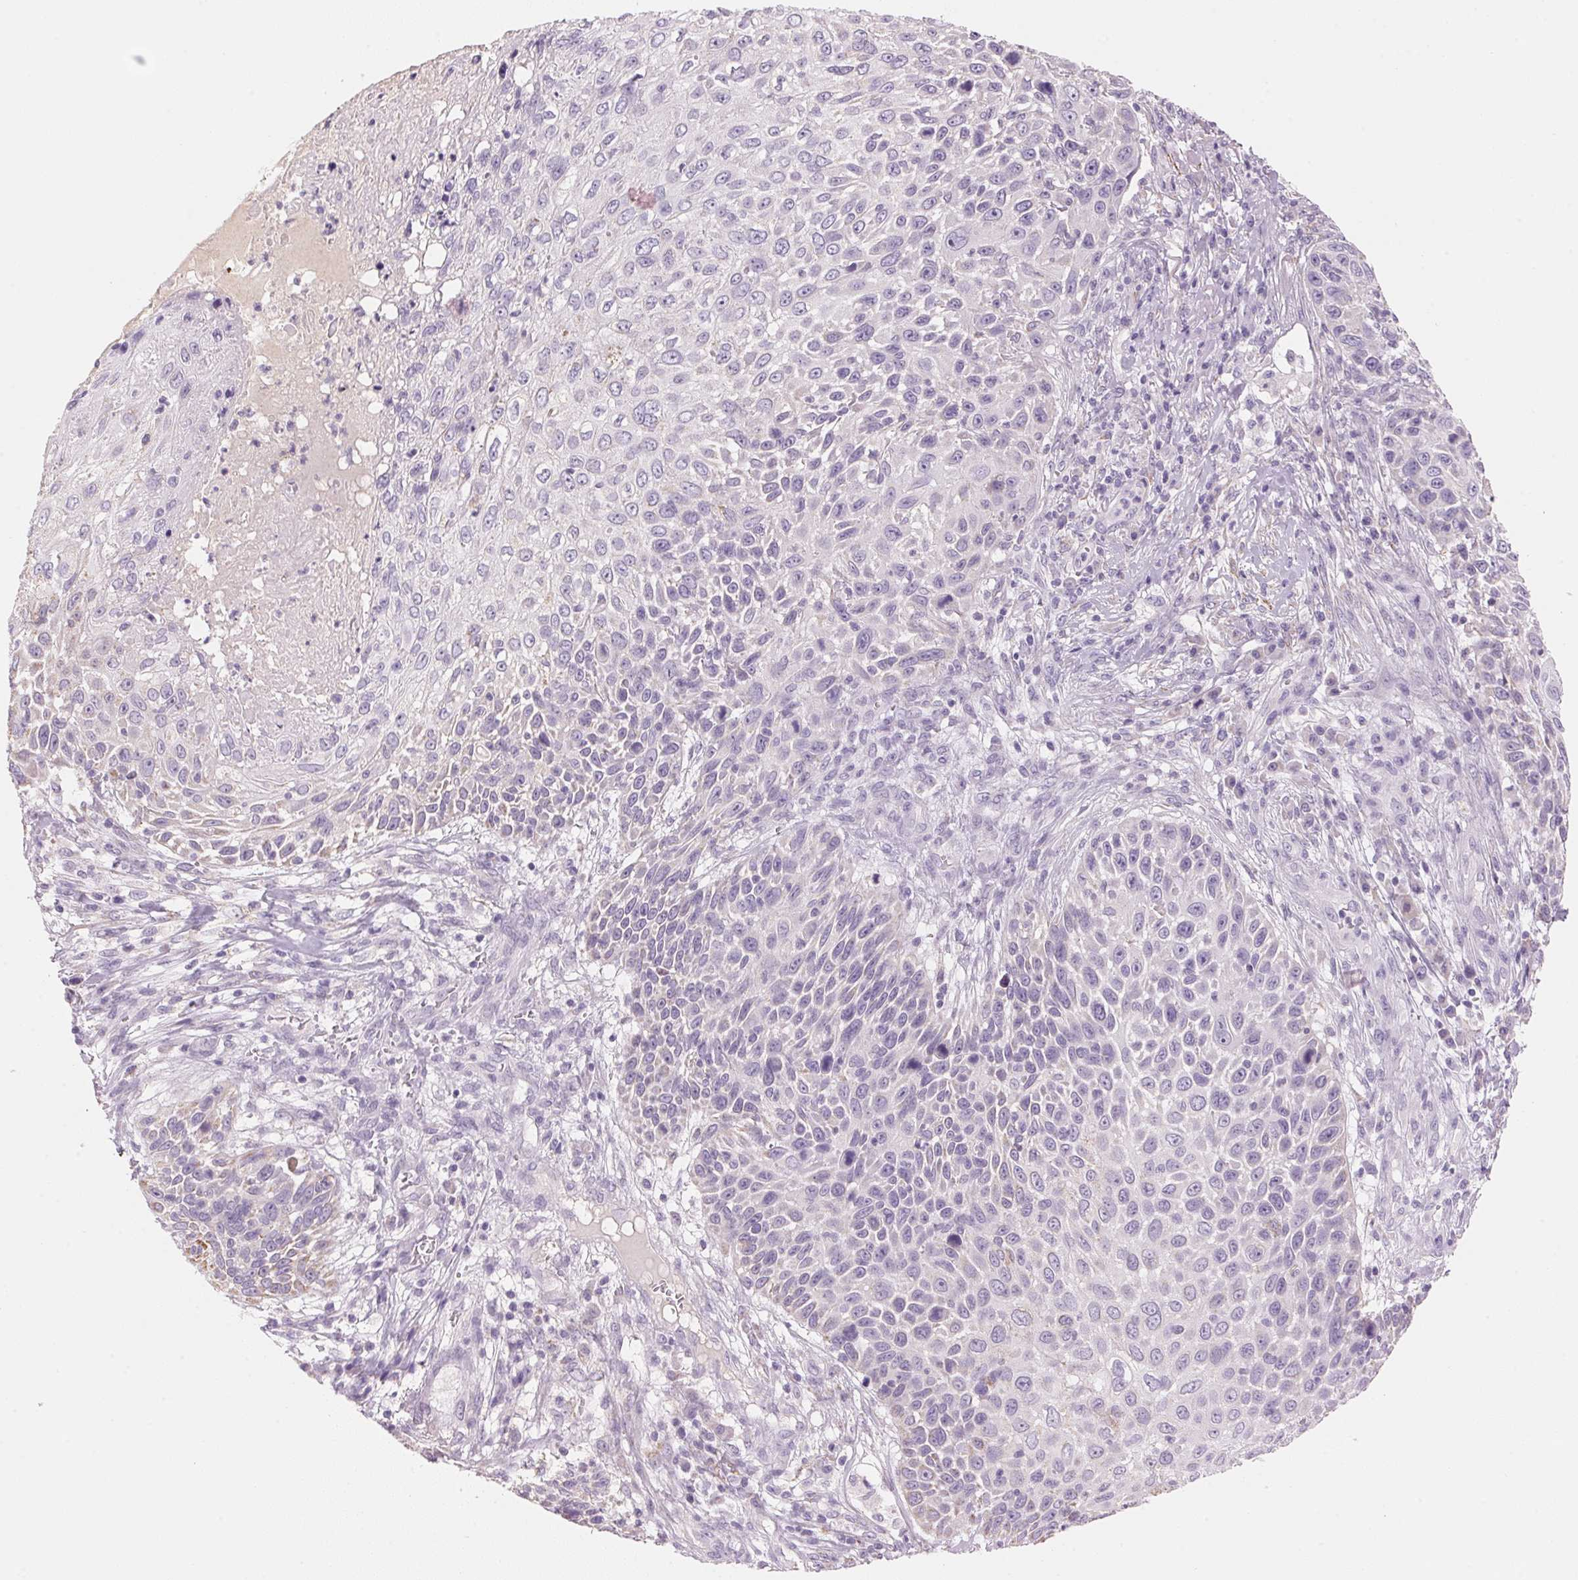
{"staining": {"intensity": "negative", "quantity": "none", "location": "none"}, "tissue": "skin cancer", "cell_type": "Tumor cells", "image_type": "cancer", "snomed": [{"axis": "morphology", "description": "Squamous cell carcinoma, NOS"}, {"axis": "topography", "description": "Skin"}], "caption": "Tumor cells show no significant protein positivity in skin cancer. The staining was performed using DAB (3,3'-diaminobenzidine) to visualize the protein expression in brown, while the nuclei were stained in blue with hematoxylin (Magnification: 20x).", "gene": "CYP11B1", "patient": {"sex": "male", "age": 92}}